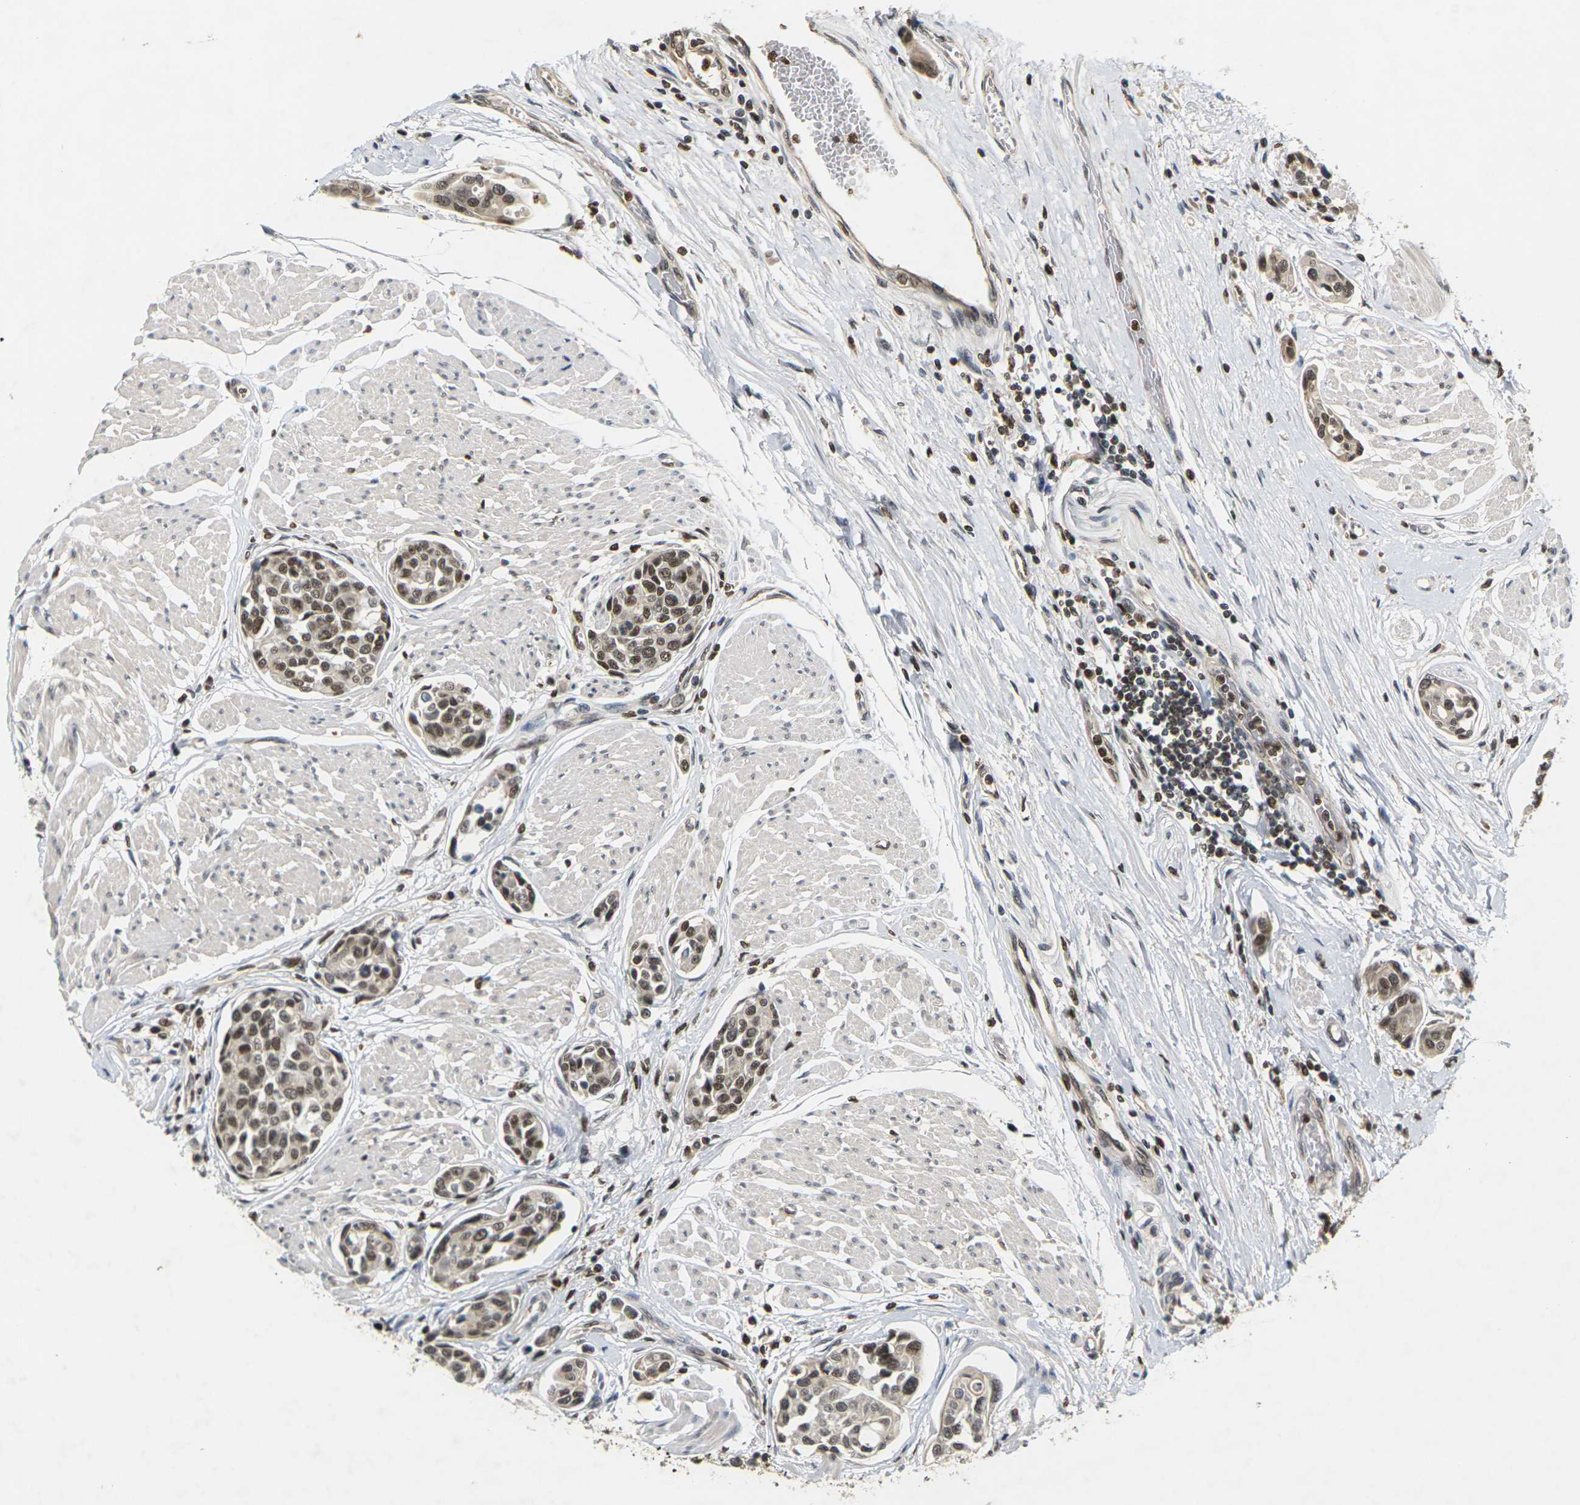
{"staining": {"intensity": "moderate", "quantity": ">75%", "location": "nuclear"}, "tissue": "urothelial cancer", "cell_type": "Tumor cells", "image_type": "cancer", "snomed": [{"axis": "morphology", "description": "Urothelial carcinoma, High grade"}, {"axis": "topography", "description": "Urinary bladder"}], "caption": "High-grade urothelial carcinoma tissue demonstrates moderate nuclear expression in approximately >75% of tumor cells, visualized by immunohistochemistry.", "gene": "NELFA", "patient": {"sex": "male", "age": 78}}